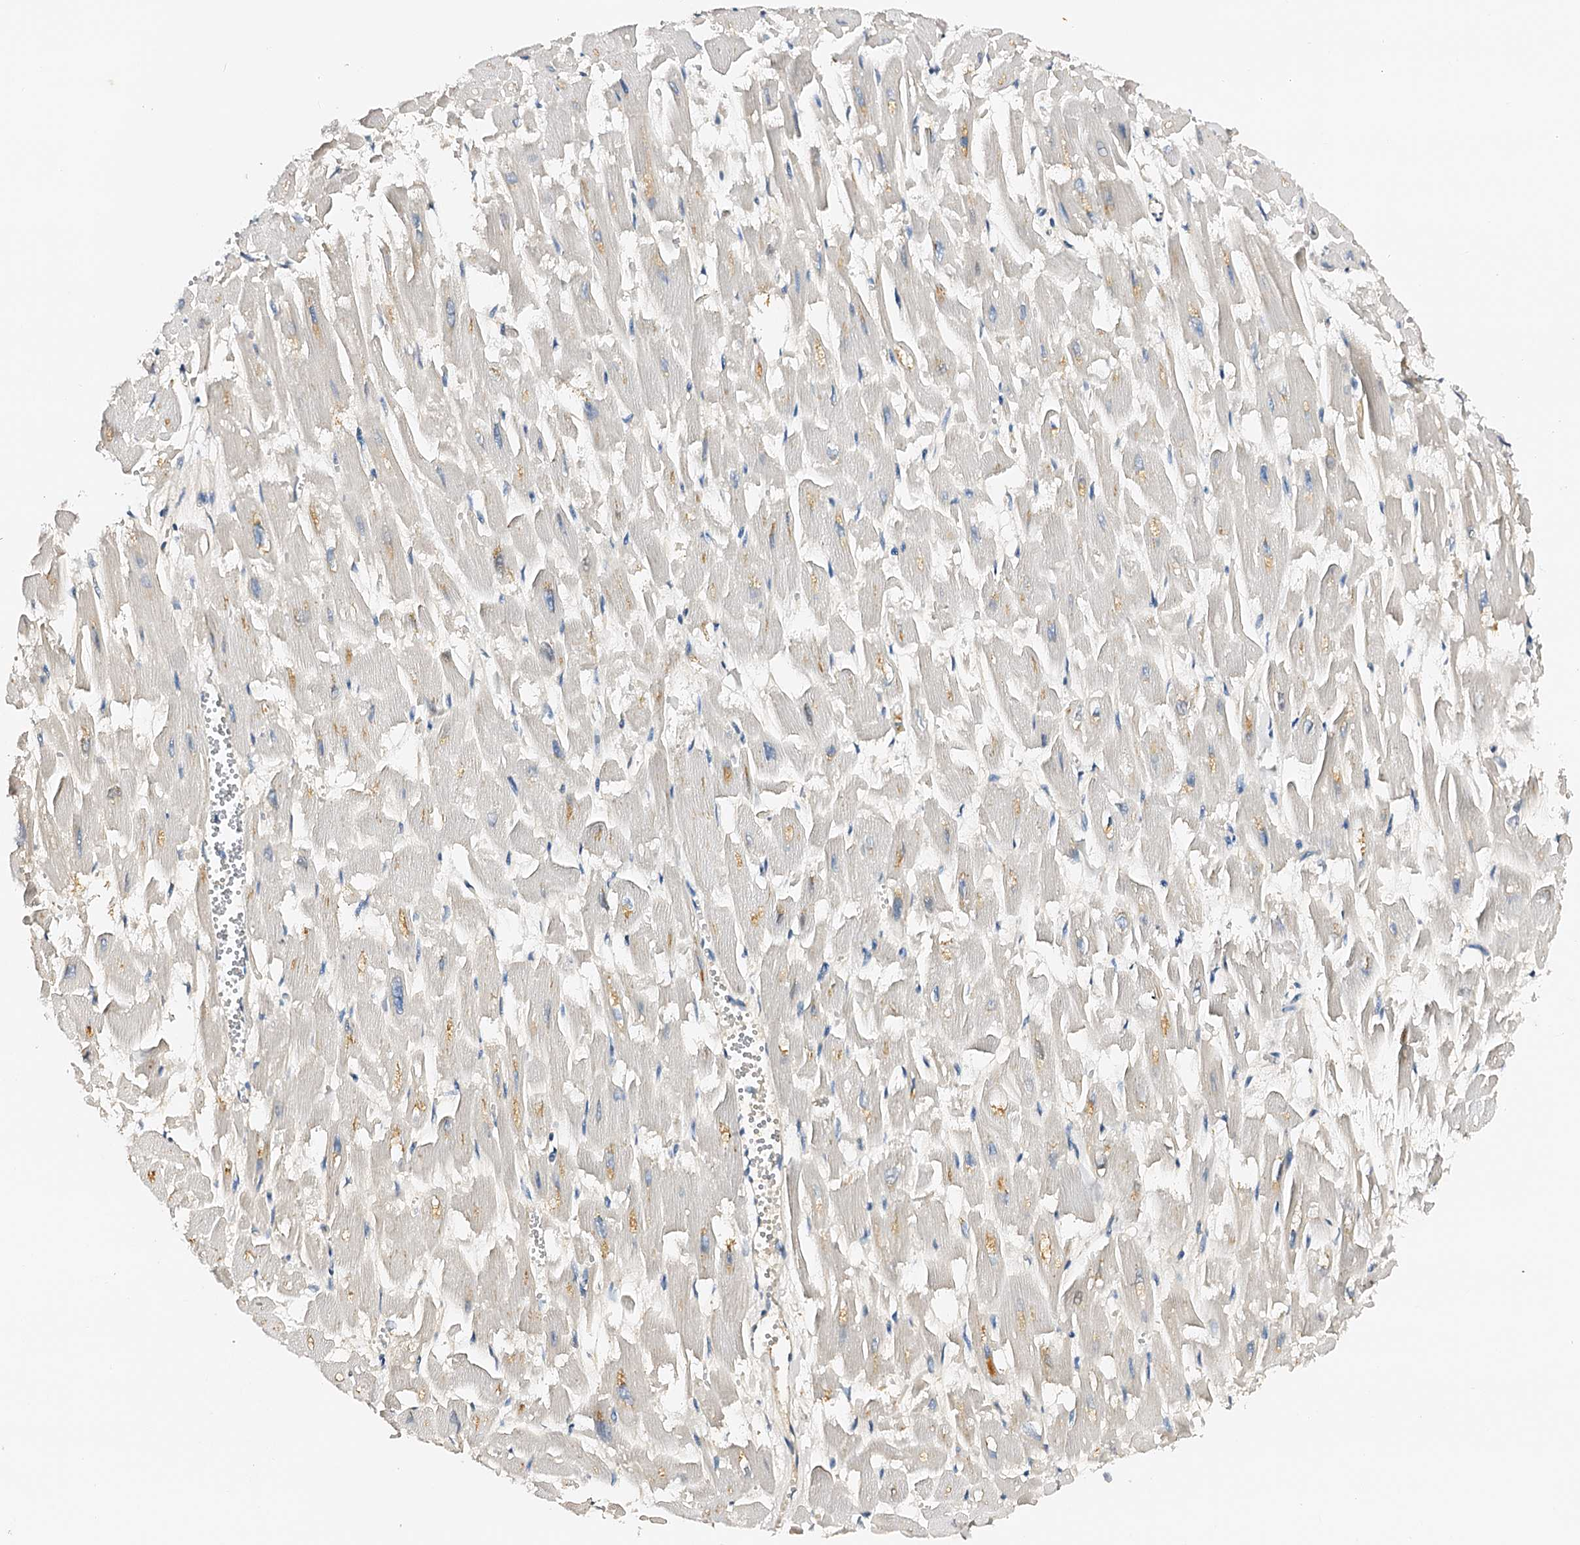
{"staining": {"intensity": "negative", "quantity": "none", "location": "none"}, "tissue": "heart muscle", "cell_type": "Cardiomyocytes", "image_type": "normal", "snomed": [{"axis": "morphology", "description": "Normal tissue, NOS"}, {"axis": "topography", "description": "Heart"}], "caption": "Cardiomyocytes are negative for protein expression in benign human heart muscle. (Immunohistochemistry (ihc), brightfield microscopy, high magnification).", "gene": "CSKMT", "patient": {"sex": "male", "age": 54}}